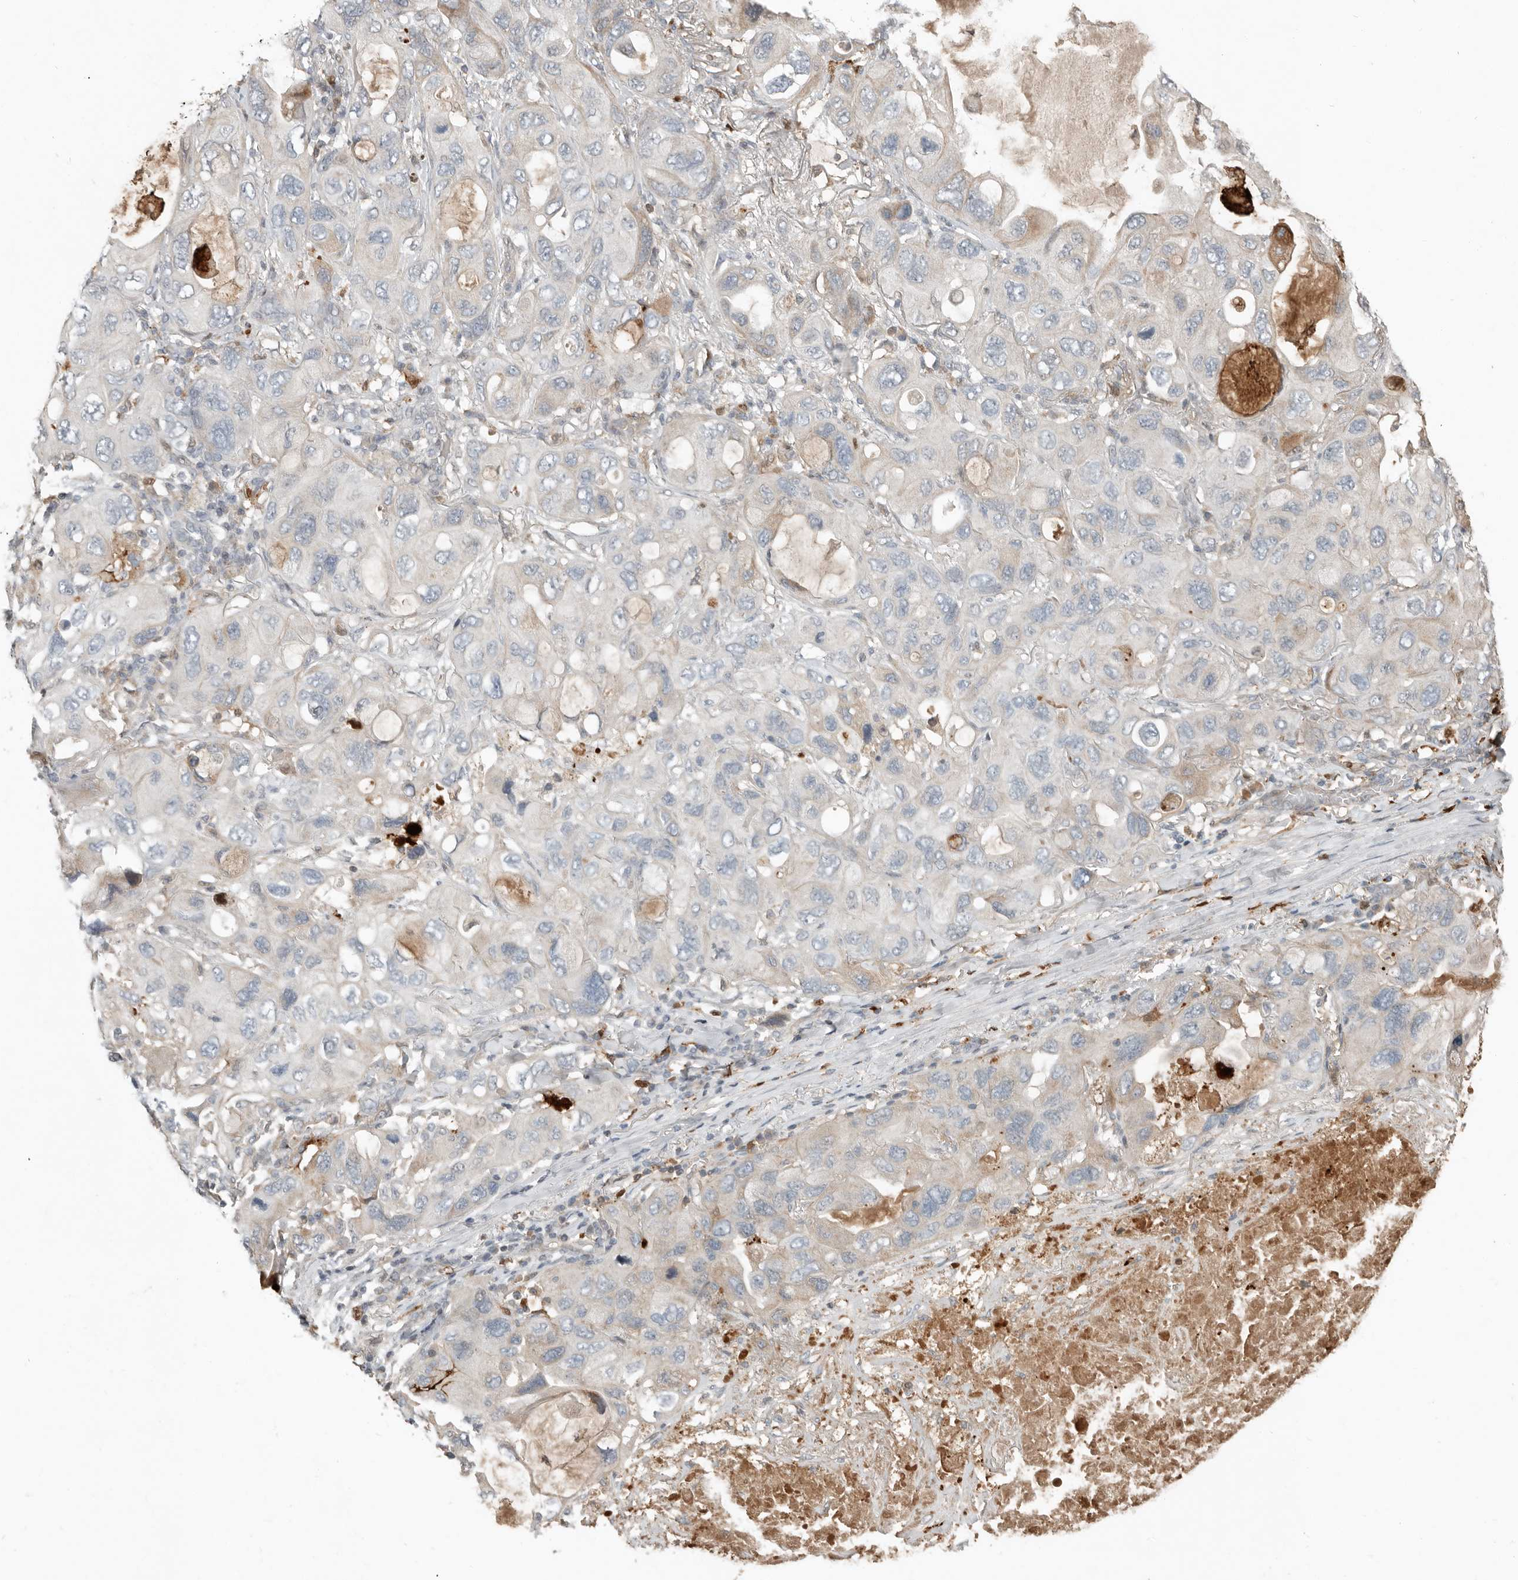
{"staining": {"intensity": "weak", "quantity": "<25%", "location": "cytoplasmic/membranous"}, "tissue": "lung cancer", "cell_type": "Tumor cells", "image_type": "cancer", "snomed": [{"axis": "morphology", "description": "Squamous cell carcinoma, NOS"}, {"axis": "topography", "description": "Lung"}], "caption": "Tumor cells are negative for brown protein staining in lung squamous cell carcinoma.", "gene": "KLHL38", "patient": {"sex": "female", "age": 73}}